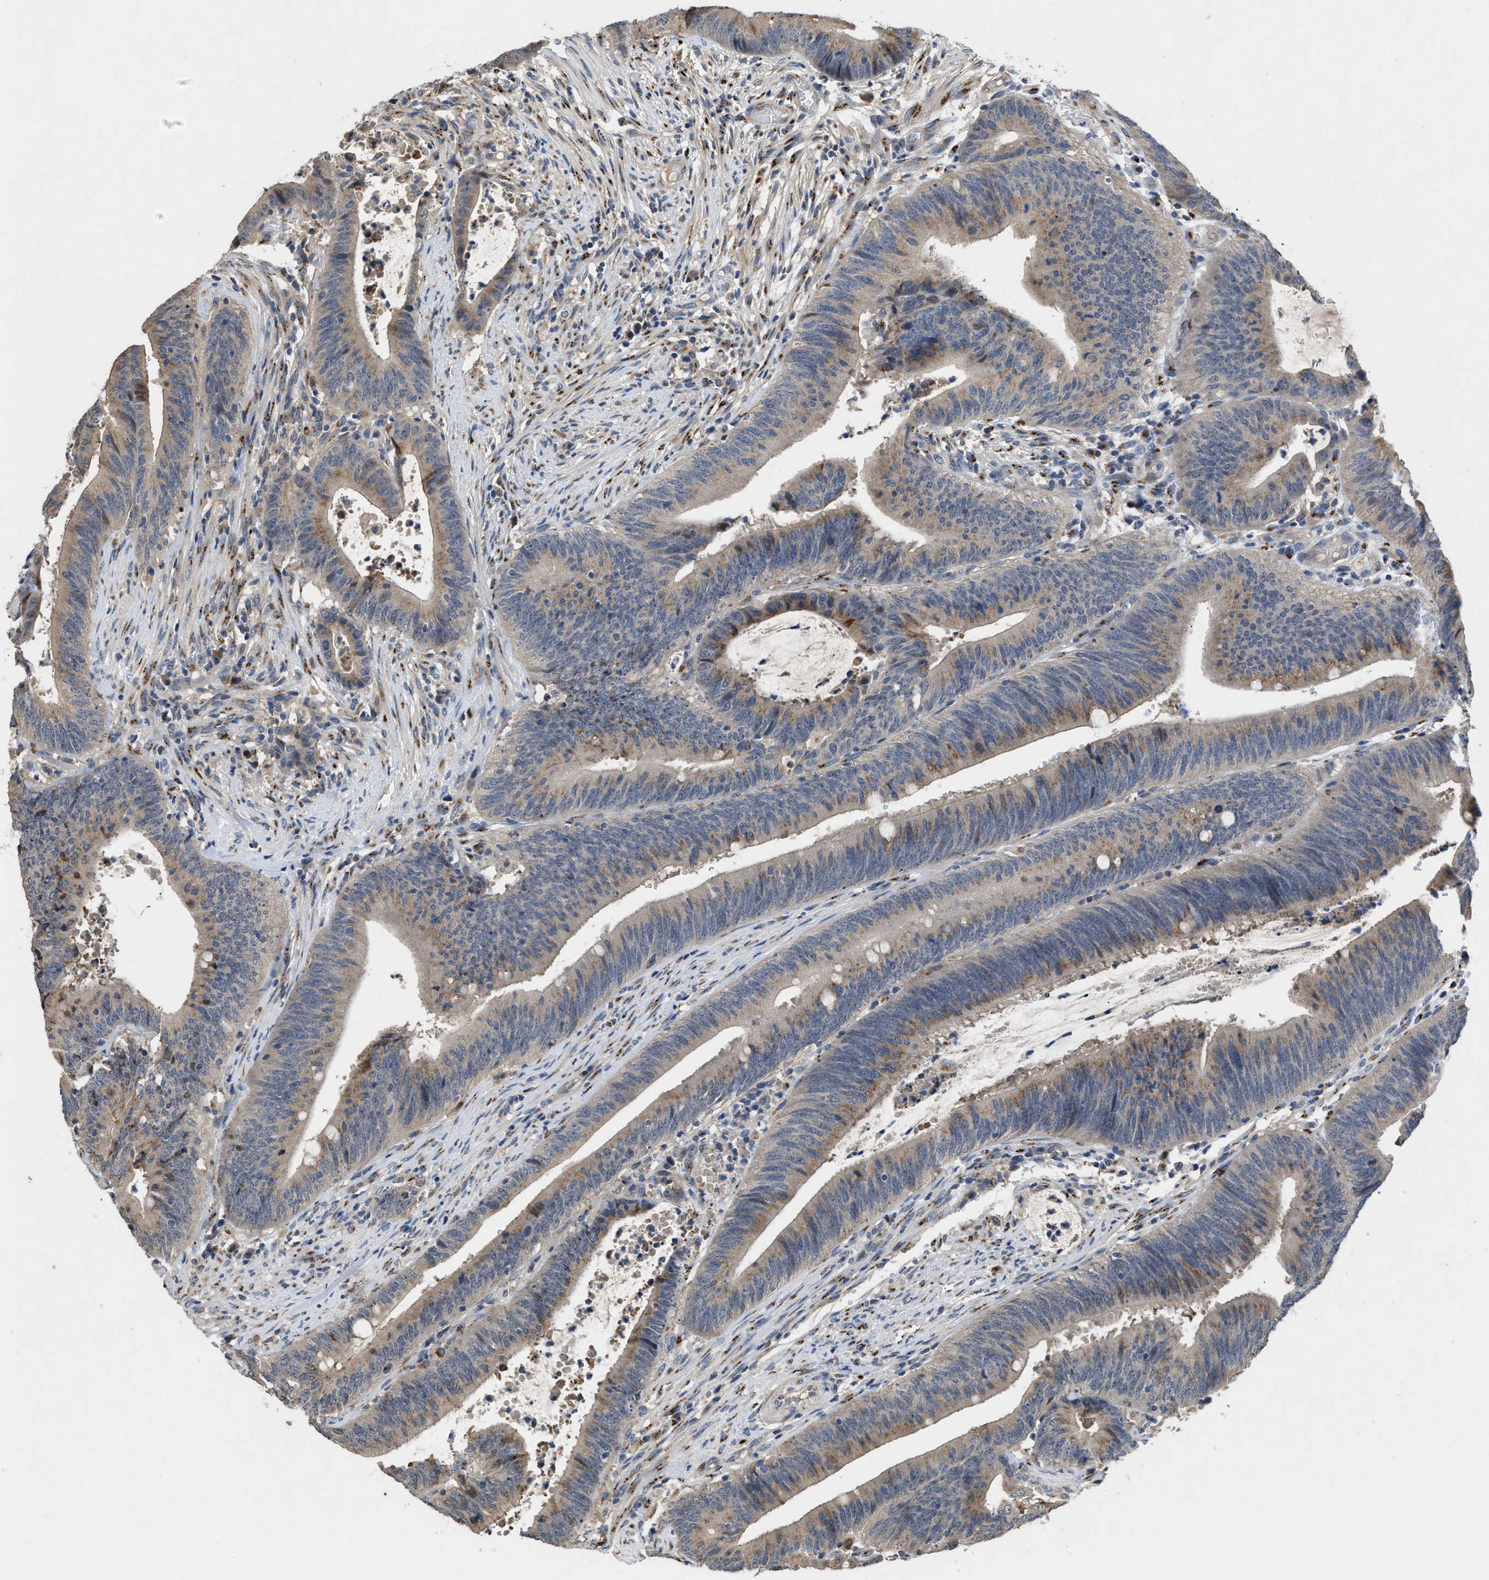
{"staining": {"intensity": "moderate", "quantity": "25%-75%", "location": "cytoplasmic/membranous"}, "tissue": "colorectal cancer", "cell_type": "Tumor cells", "image_type": "cancer", "snomed": [{"axis": "morphology", "description": "Normal tissue, NOS"}, {"axis": "morphology", "description": "Adenocarcinoma, NOS"}, {"axis": "topography", "description": "Rectum"}], "caption": "IHC histopathology image of colorectal adenocarcinoma stained for a protein (brown), which demonstrates medium levels of moderate cytoplasmic/membranous staining in approximately 25%-75% of tumor cells.", "gene": "SIK2", "patient": {"sex": "female", "age": 66}}